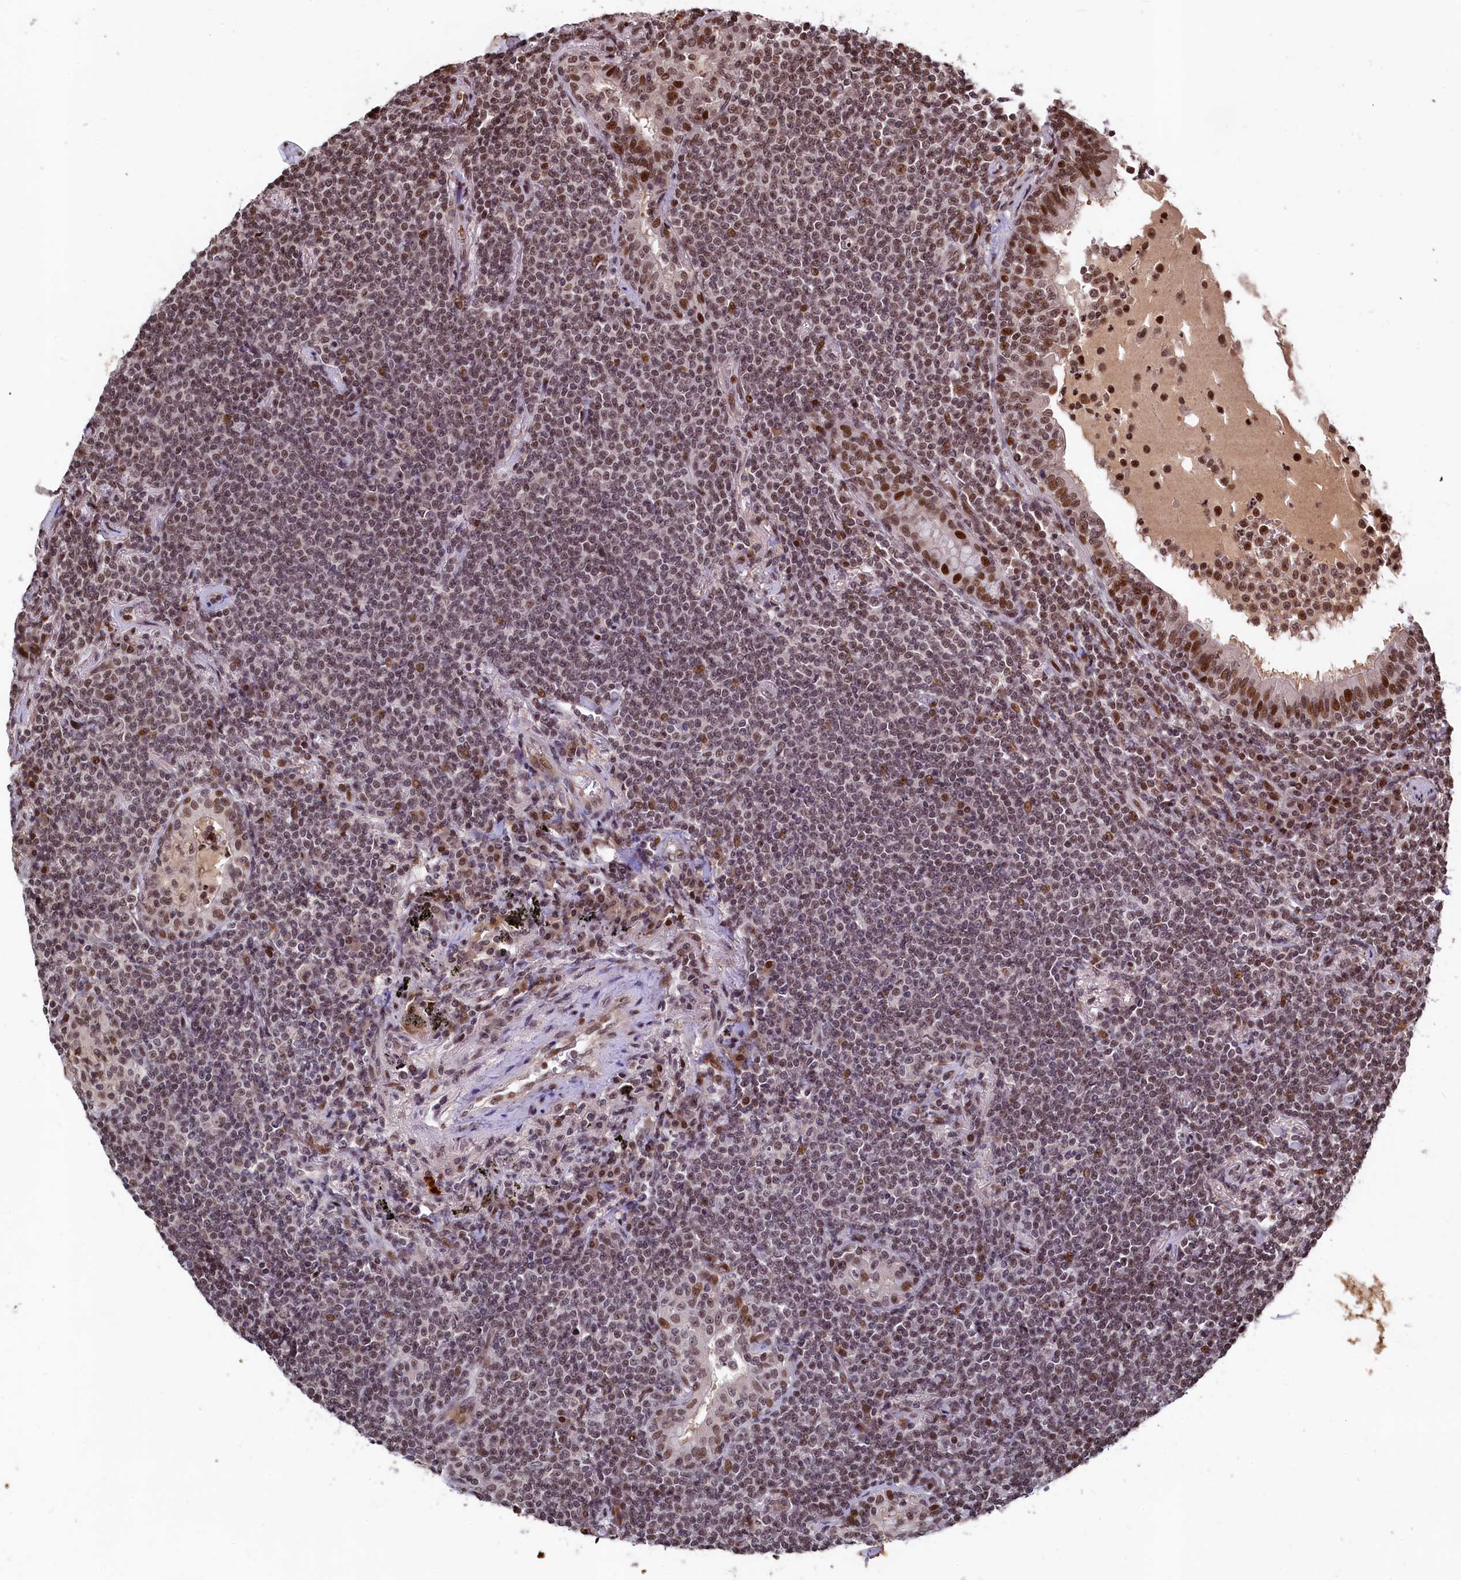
{"staining": {"intensity": "moderate", "quantity": "25%-75%", "location": "nuclear"}, "tissue": "lymphoma", "cell_type": "Tumor cells", "image_type": "cancer", "snomed": [{"axis": "morphology", "description": "Malignant lymphoma, non-Hodgkin's type, Low grade"}, {"axis": "topography", "description": "Lung"}], "caption": "Moderate nuclear staining is identified in approximately 25%-75% of tumor cells in malignant lymphoma, non-Hodgkin's type (low-grade).", "gene": "FAM217B", "patient": {"sex": "female", "age": 71}}